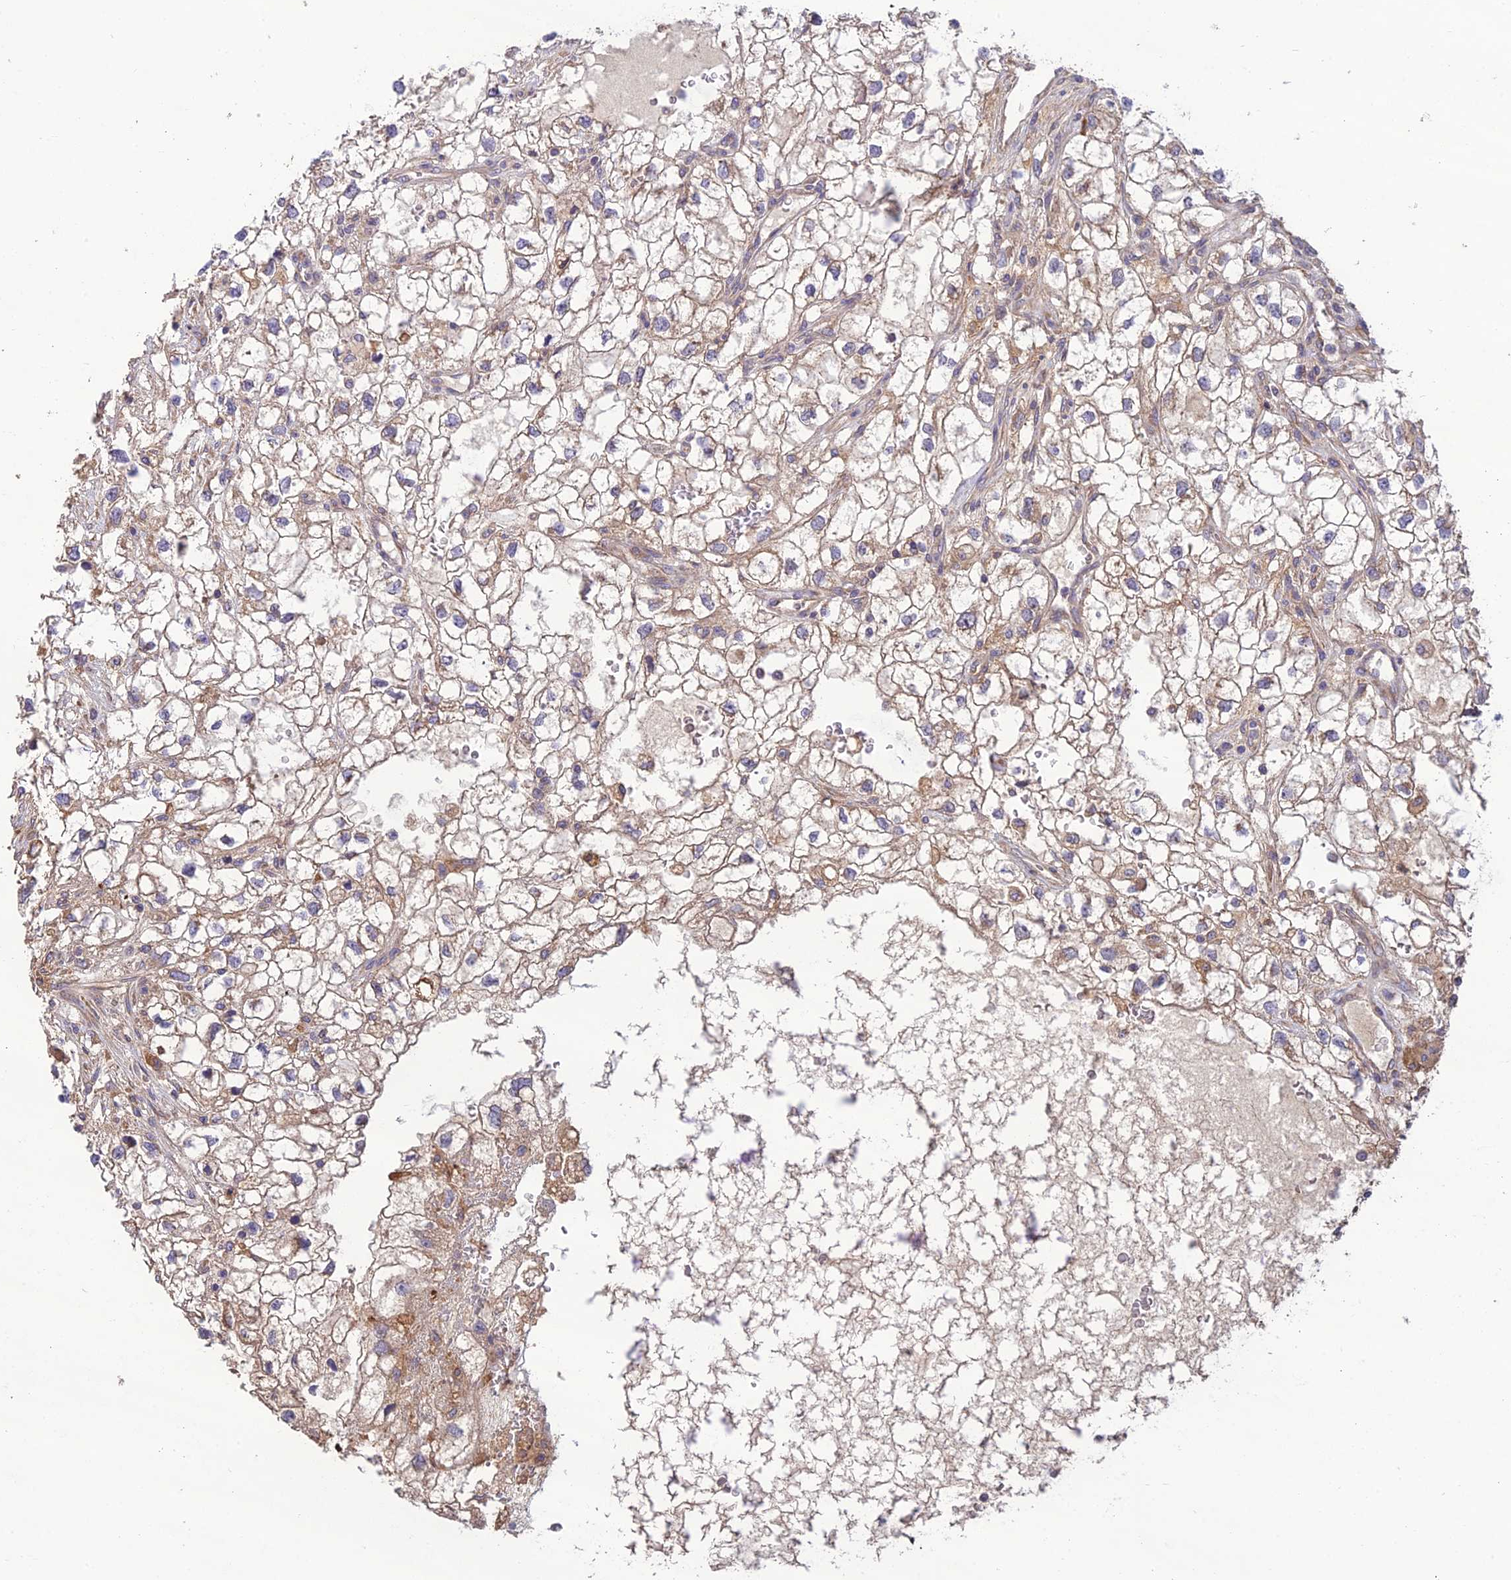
{"staining": {"intensity": "moderate", "quantity": "25%-75%", "location": "cytoplasmic/membranous"}, "tissue": "renal cancer", "cell_type": "Tumor cells", "image_type": "cancer", "snomed": [{"axis": "morphology", "description": "Adenocarcinoma, NOS"}, {"axis": "topography", "description": "Kidney"}], "caption": "Protein analysis of renal cancer (adenocarcinoma) tissue exhibits moderate cytoplasmic/membranous expression in approximately 25%-75% of tumor cells. Ihc stains the protein of interest in brown and the nuclei are stained blue.", "gene": "MRNIP", "patient": {"sex": "male", "age": 59}}